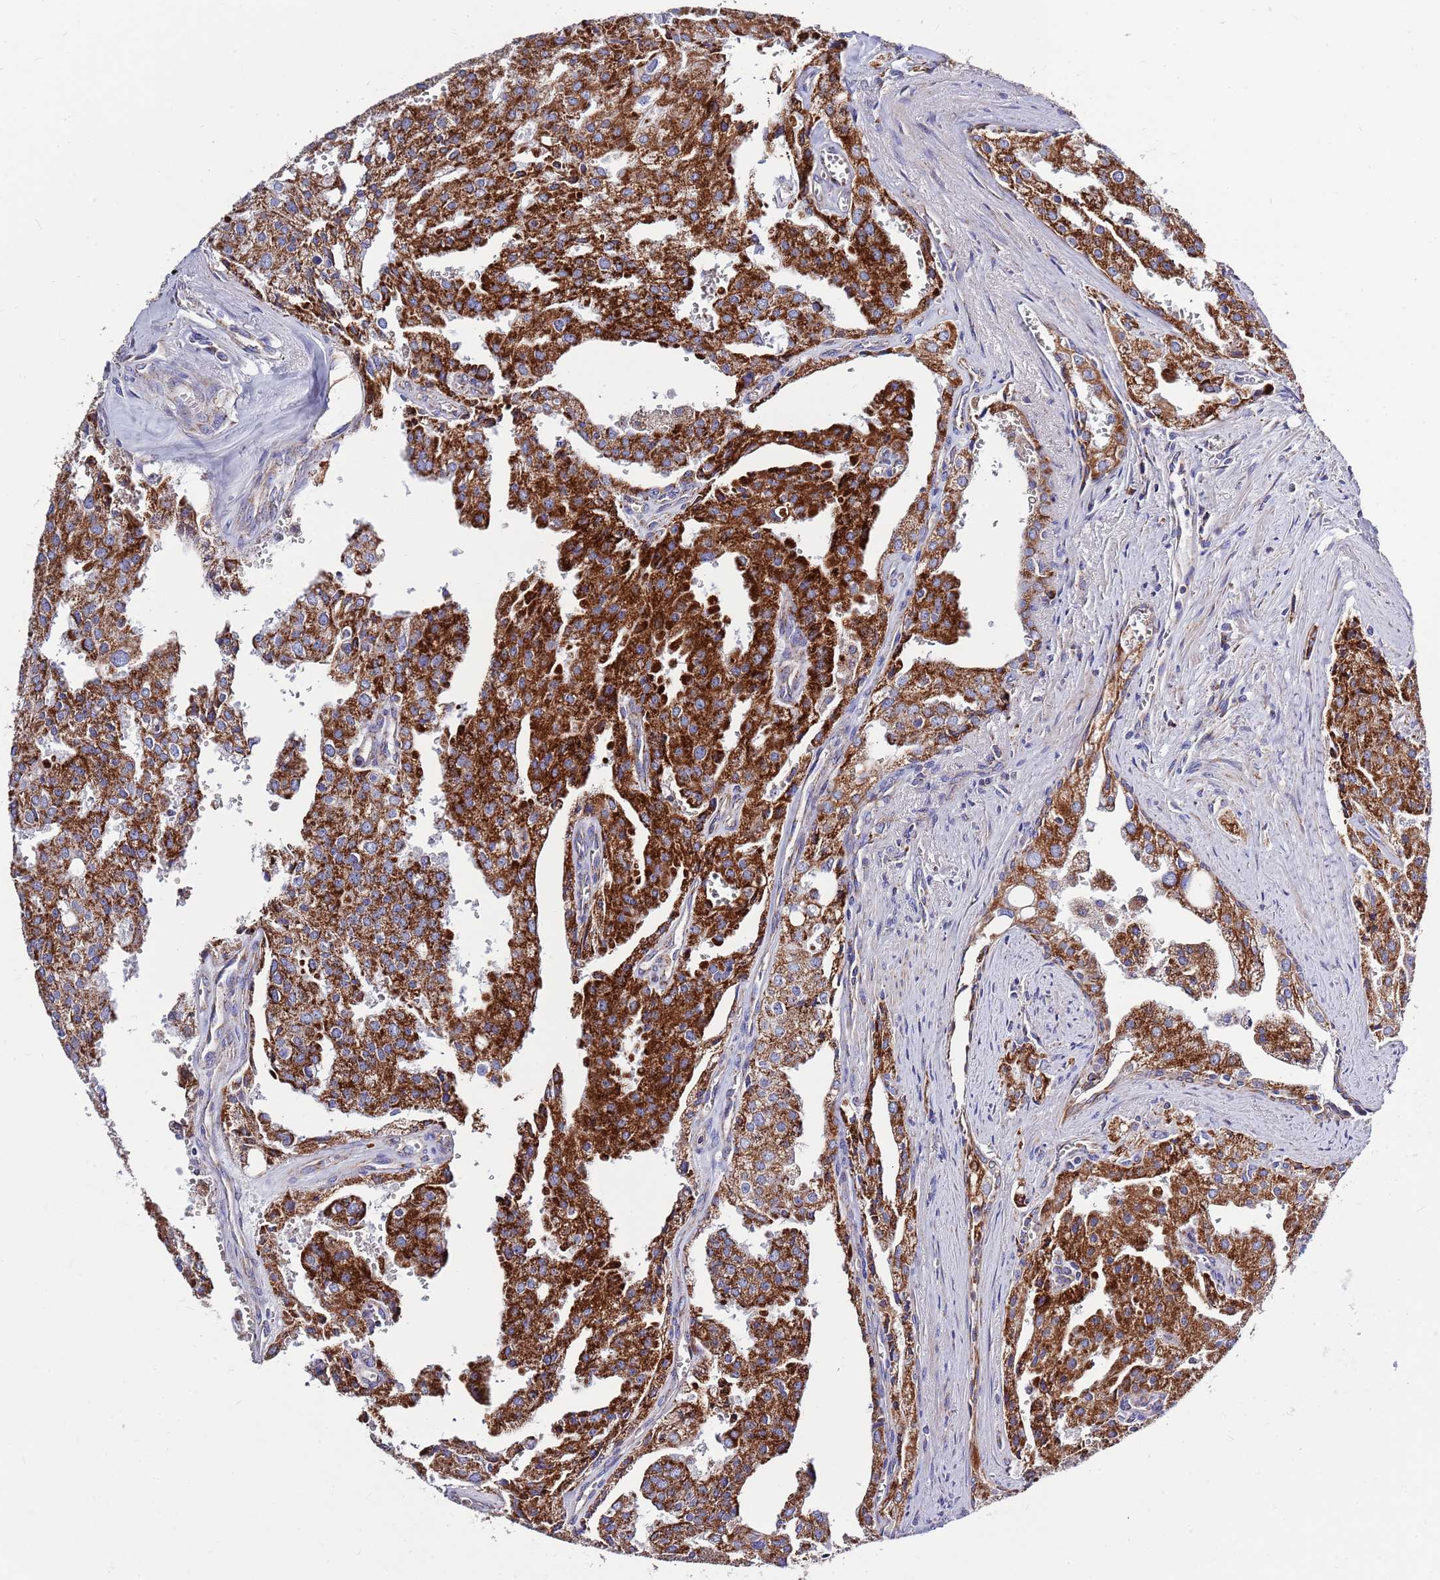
{"staining": {"intensity": "strong", "quantity": ">75%", "location": "cytoplasmic/membranous"}, "tissue": "prostate cancer", "cell_type": "Tumor cells", "image_type": "cancer", "snomed": [{"axis": "morphology", "description": "Adenocarcinoma, High grade"}, {"axis": "topography", "description": "Prostate"}], "caption": "The histopathology image exhibits staining of prostate high-grade adenocarcinoma, revealing strong cytoplasmic/membranous protein expression (brown color) within tumor cells. (brown staining indicates protein expression, while blue staining denotes nuclei).", "gene": "EMC8", "patient": {"sex": "male", "age": 68}}